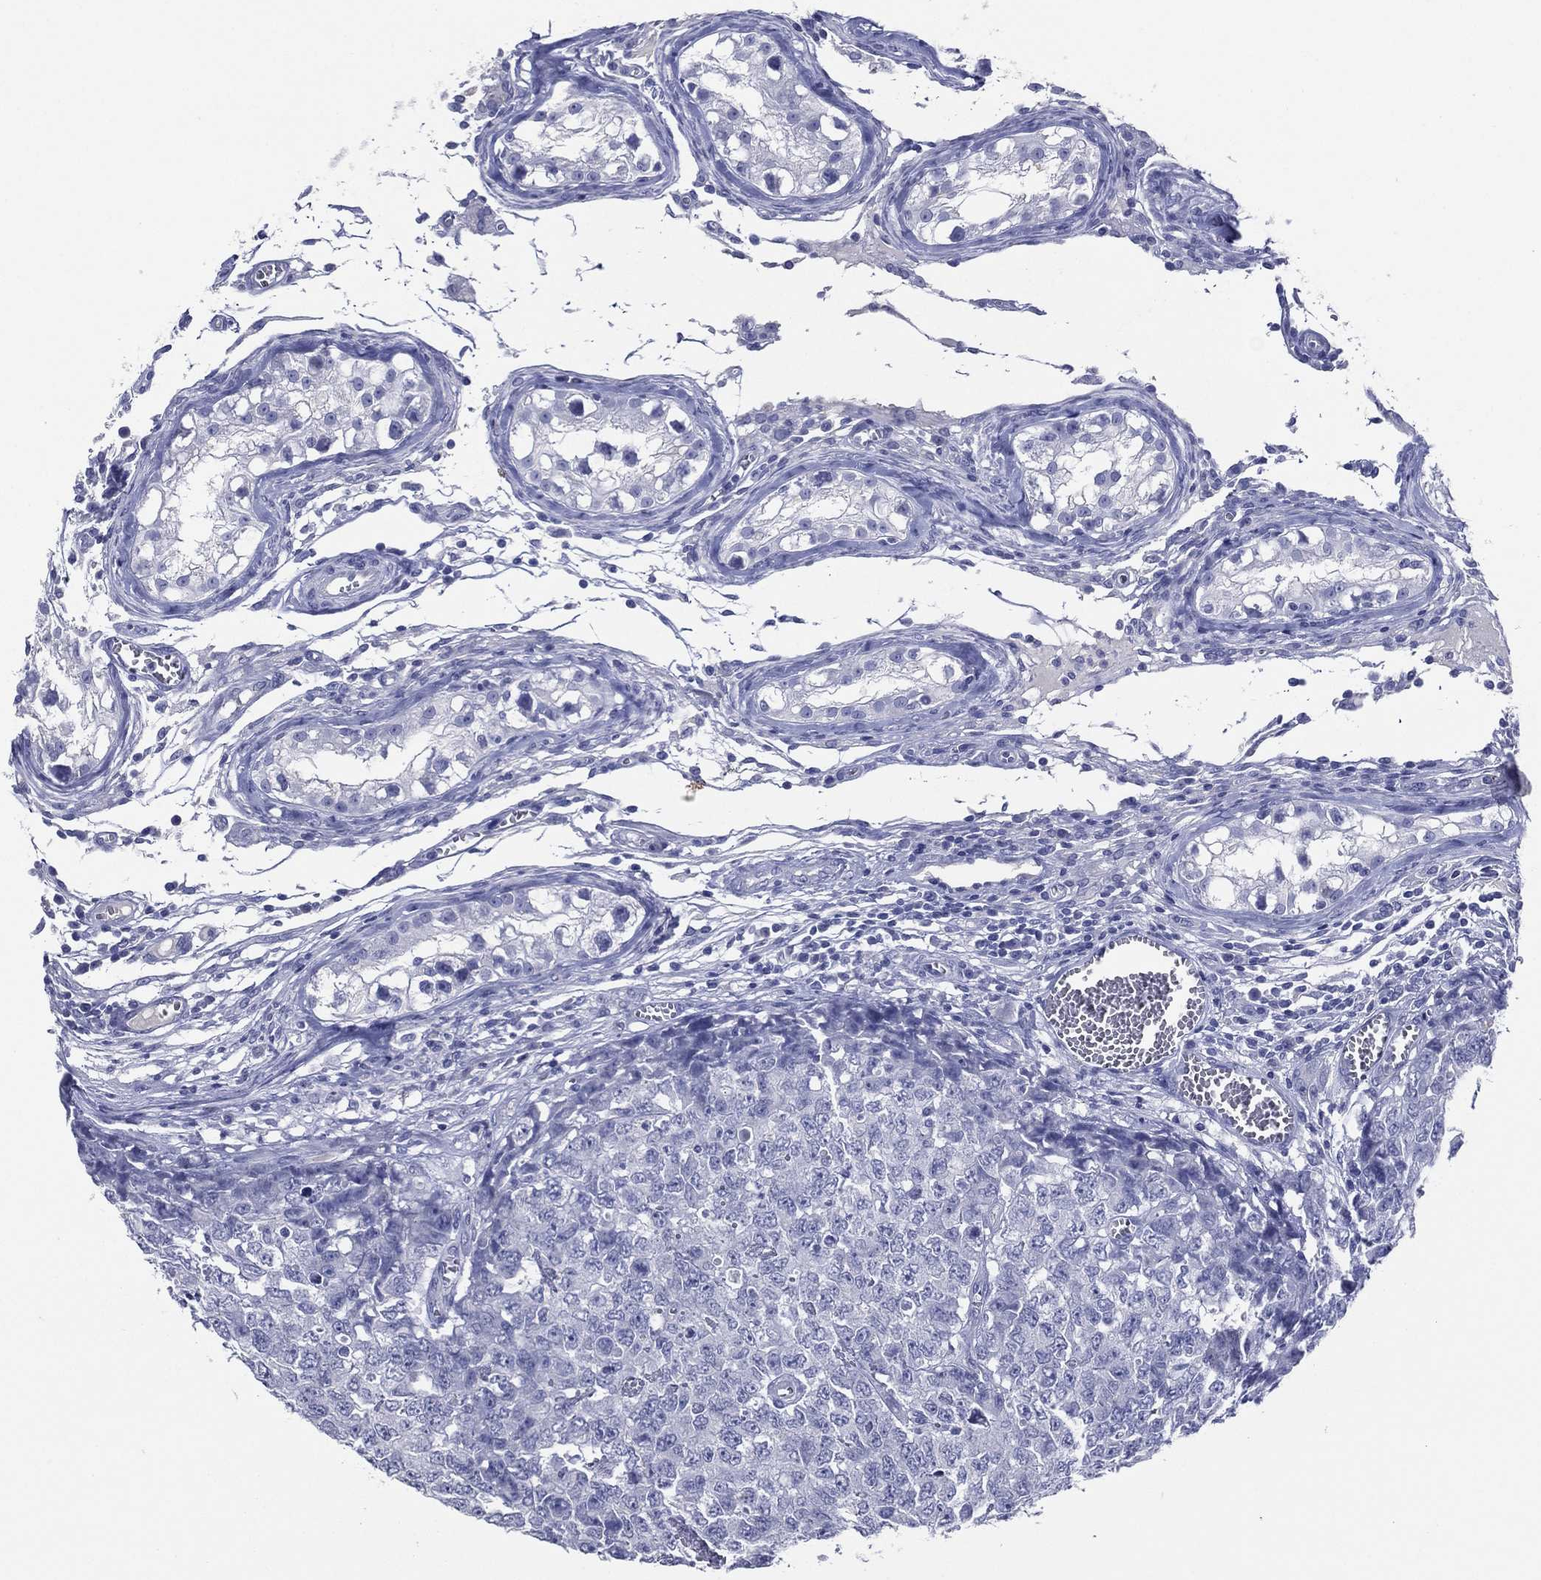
{"staining": {"intensity": "negative", "quantity": "none", "location": "none"}, "tissue": "testis cancer", "cell_type": "Tumor cells", "image_type": "cancer", "snomed": [{"axis": "morphology", "description": "Carcinoma, Embryonal, NOS"}, {"axis": "topography", "description": "Testis"}], "caption": "A photomicrograph of human testis cancer is negative for staining in tumor cells.", "gene": "TFAP2A", "patient": {"sex": "male", "age": 23}}